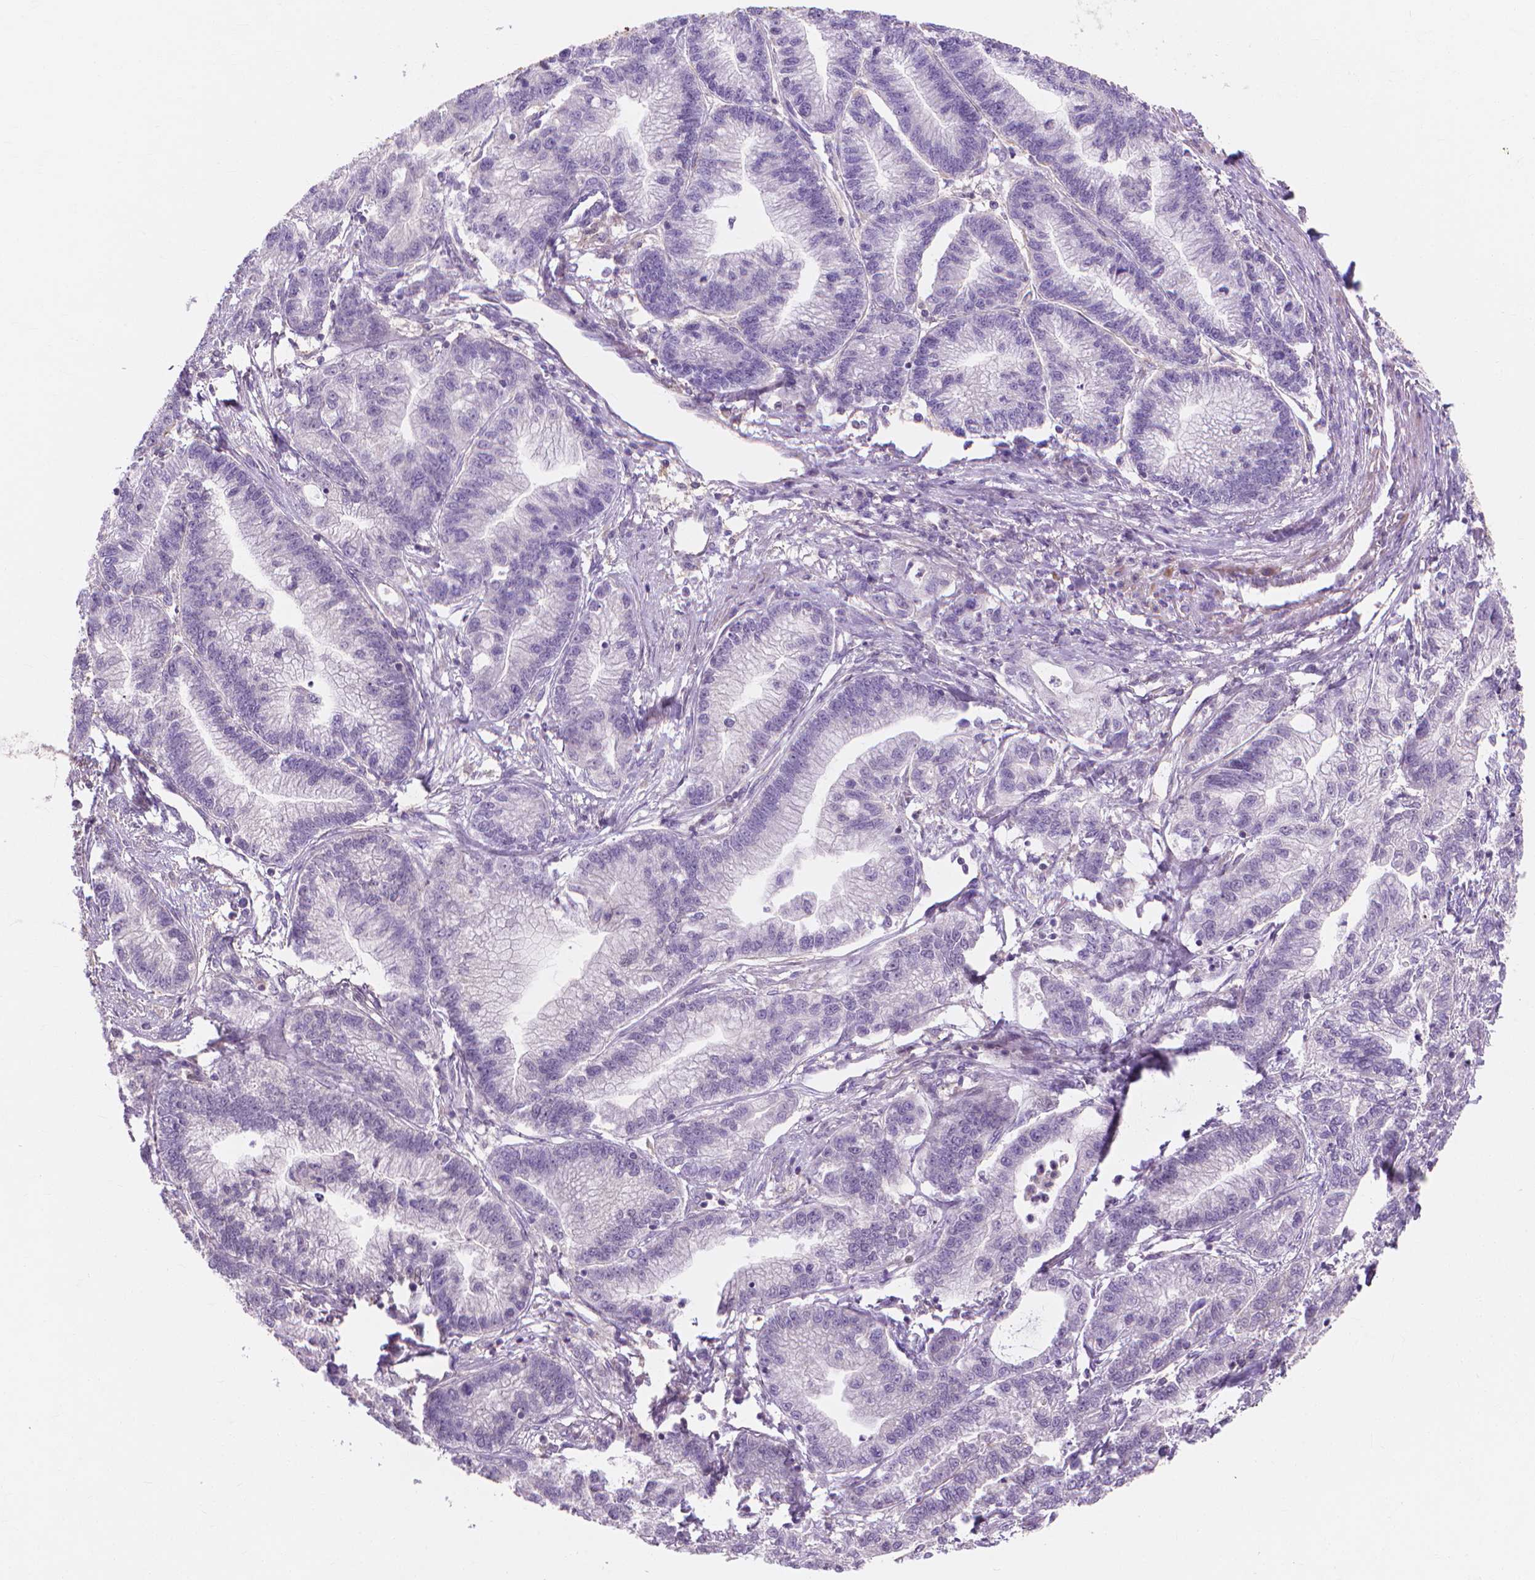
{"staining": {"intensity": "negative", "quantity": "none", "location": "none"}, "tissue": "stomach cancer", "cell_type": "Tumor cells", "image_type": "cancer", "snomed": [{"axis": "morphology", "description": "Adenocarcinoma, NOS"}, {"axis": "topography", "description": "Stomach"}], "caption": "Immunohistochemical staining of human stomach cancer shows no significant positivity in tumor cells.", "gene": "PRDM13", "patient": {"sex": "male", "age": 83}}